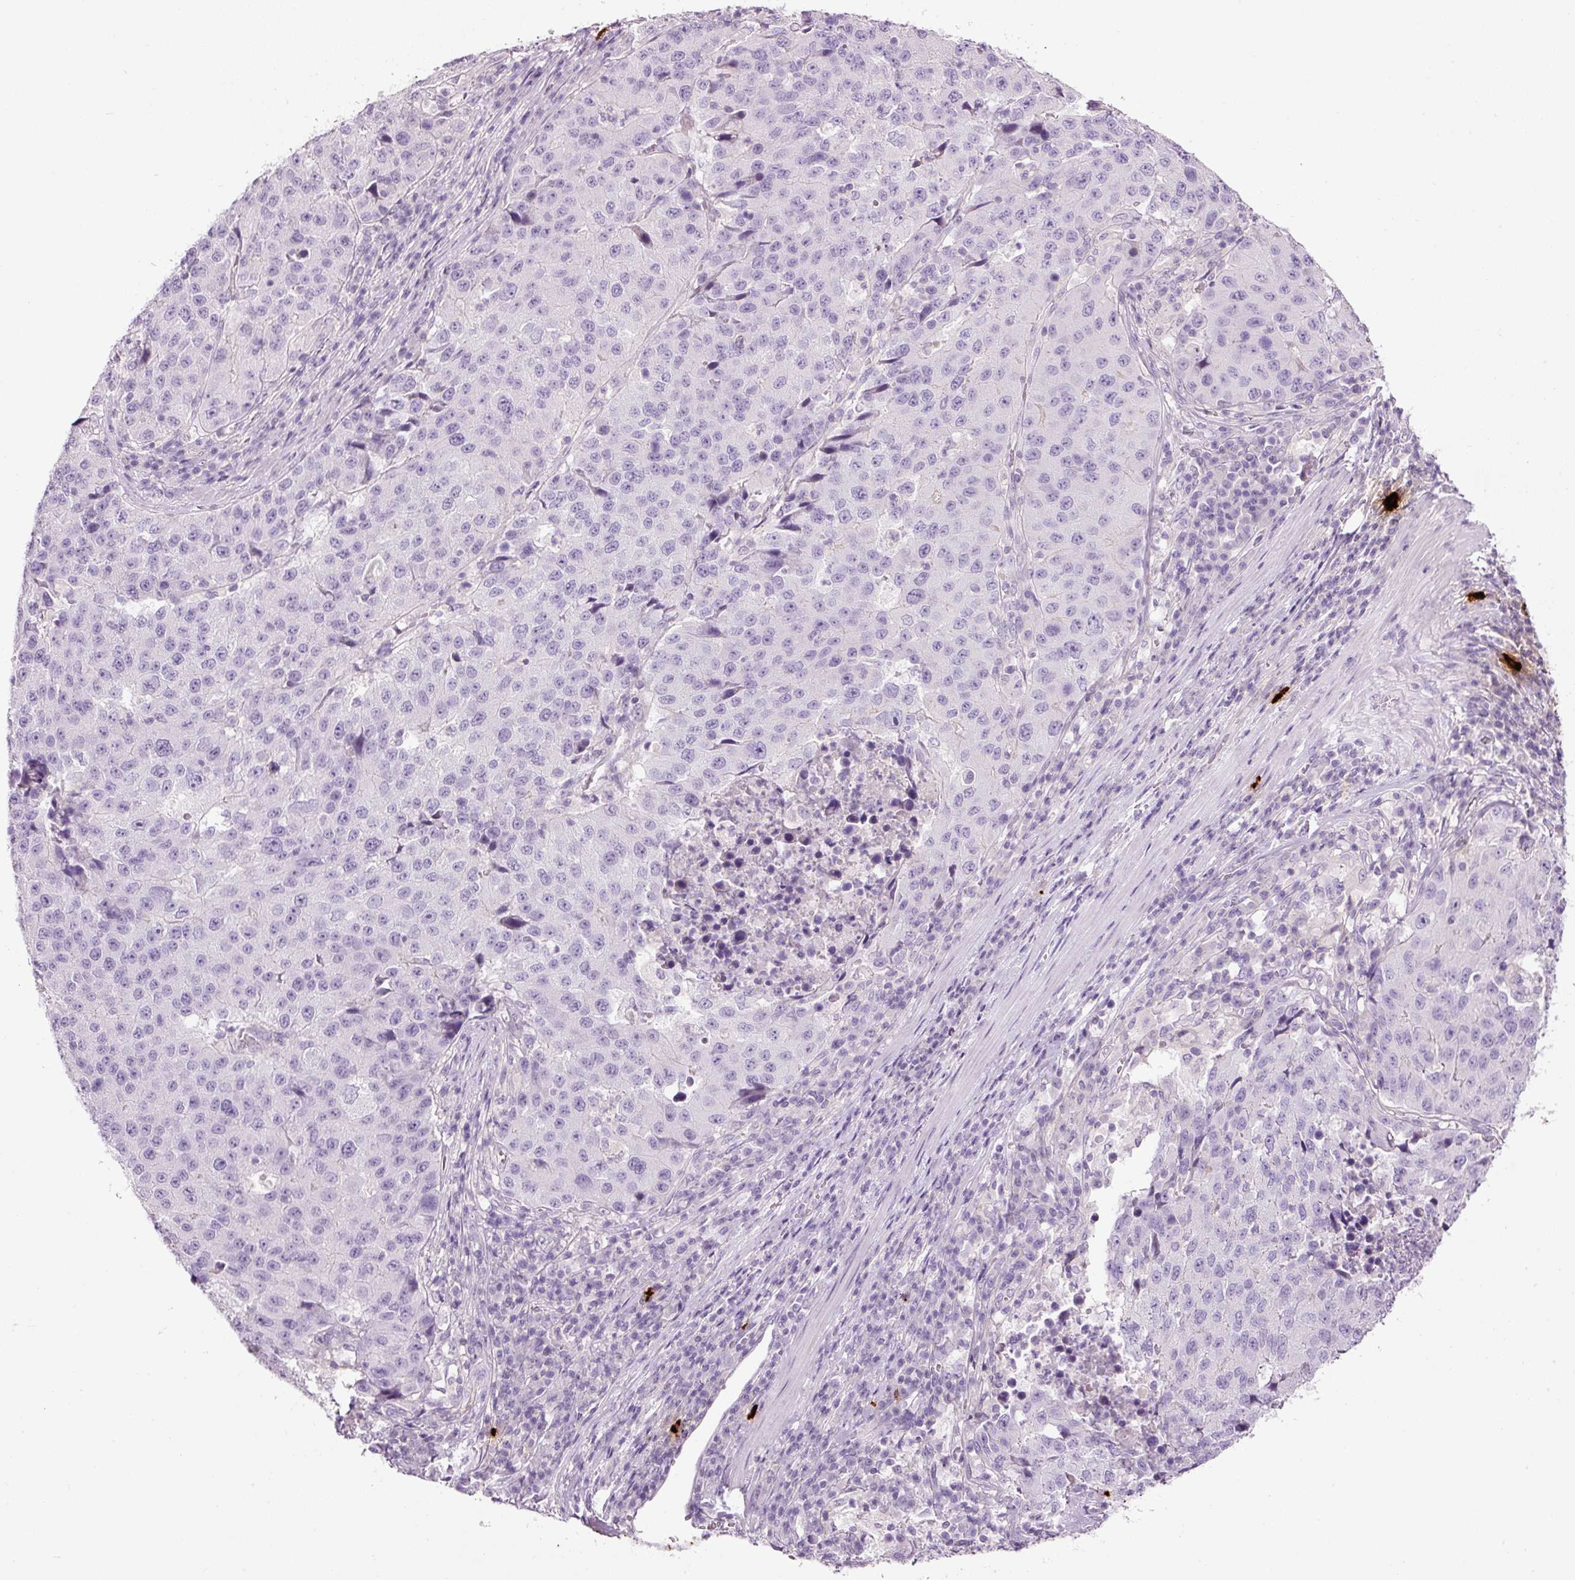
{"staining": {"intensity": "negative", "quantity": "none", "location": "none"}, "tissue": "stomach cancer", "cell_type": "Tumor cells", "image_type": "cancer", "snomed": [{"axis": "morphology", "description": "Adenocarcinoma, NOS"}, {"axis": "topography", "description": "Stomach"}], "caption": "Tumor cells are negative for protein expression in human stomach cancer (adenocarcinoma). The staining was performed using DAB (3,3'-diaminobenzidine) to visualize the protein expression in brown, while the nuclei were stained in blue with hematoxylin (Magnification: 20x).", "gene": "CMA1", "patient": {"sex": "male", "age": 71}}